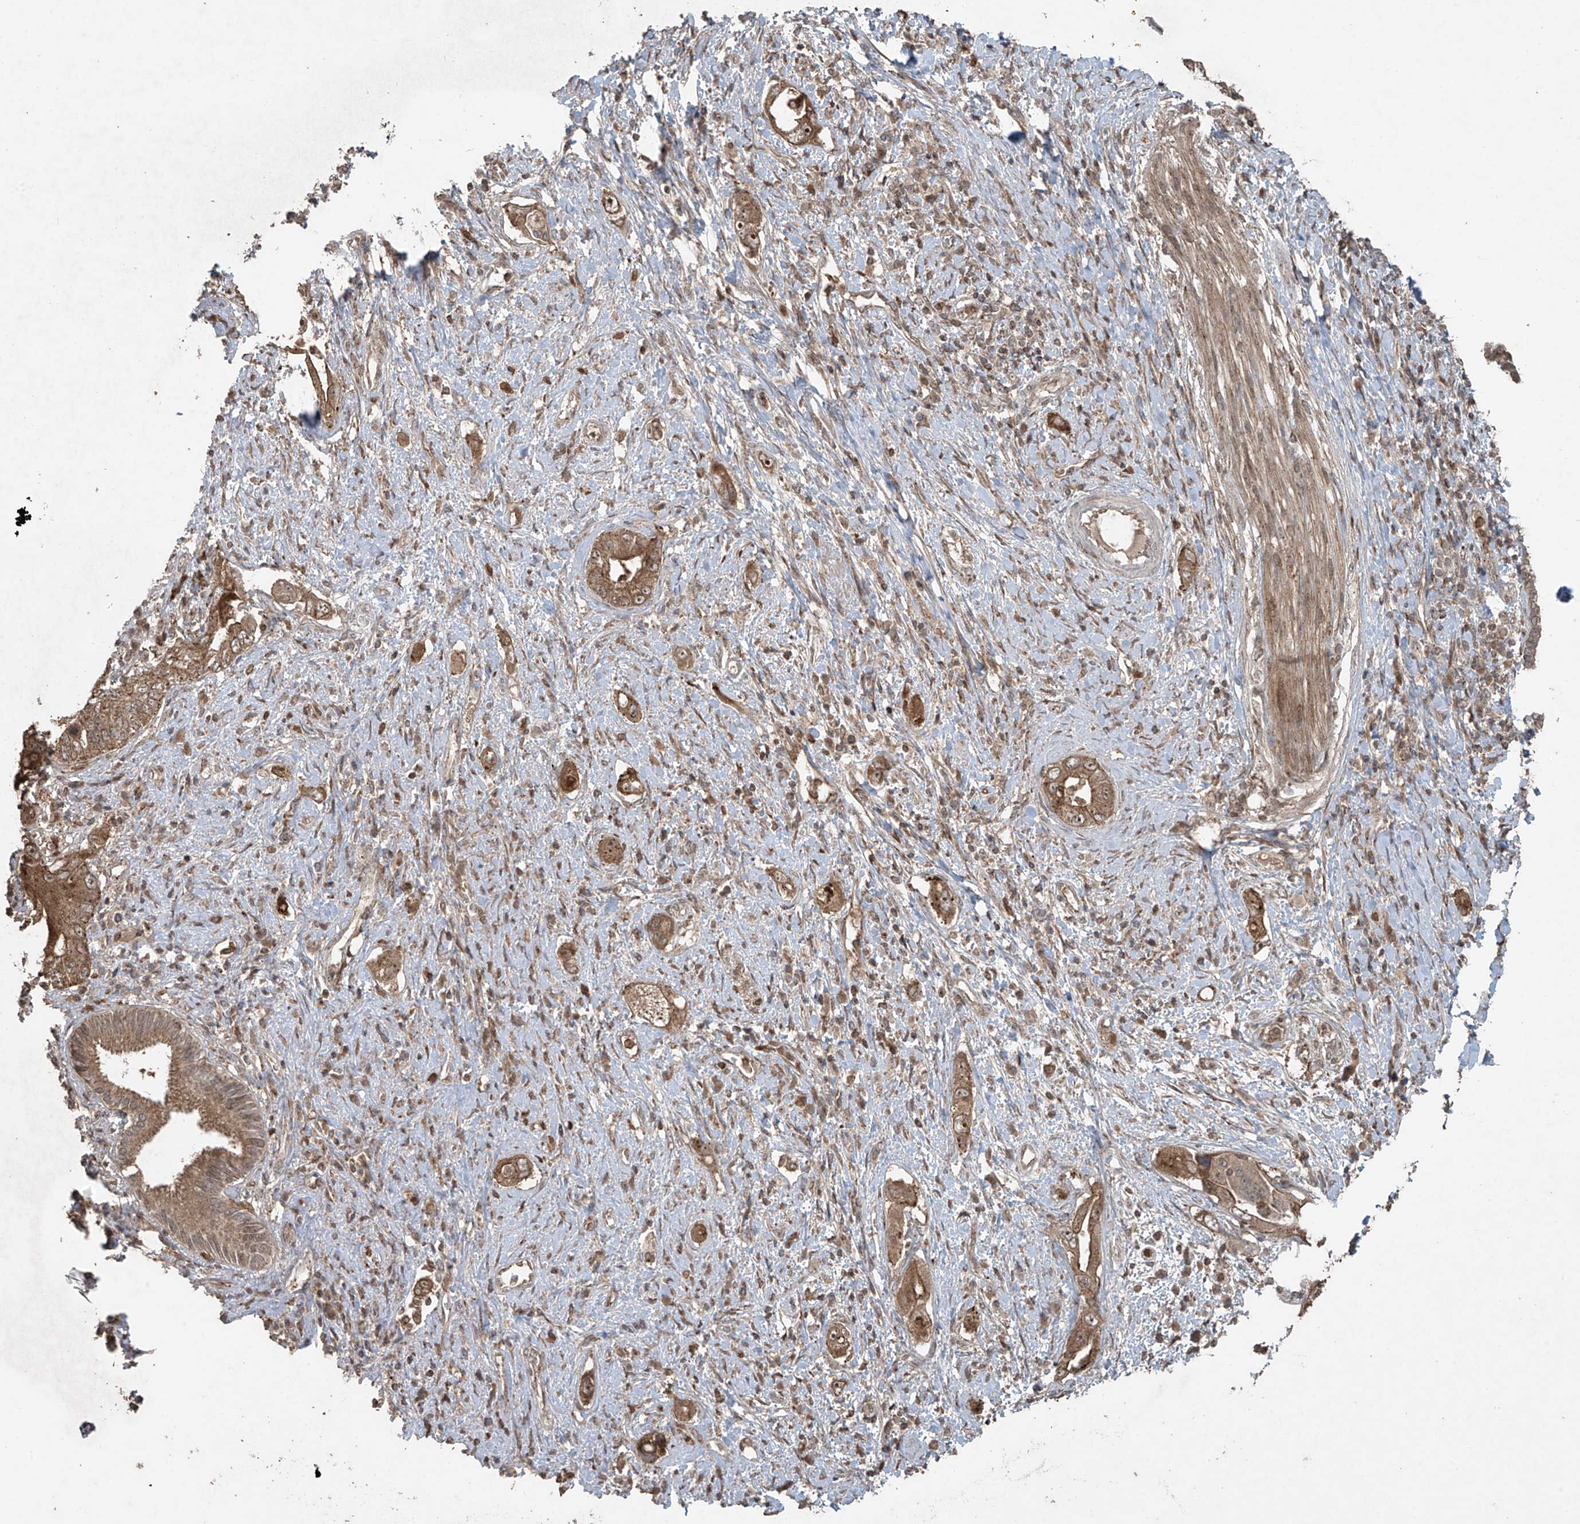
{"staining": {"intensity": "moderate", "quantity": ">75%", "location": "cytoplasmic/membranous"}, "tissue": "pancreatic cancer", "cell_type": "Tumor cells", "image_type": "cancer", "snomed": [{"axis": "morphology", "description": "Inflammation, NOS"}, {"axis": "morphology", "description": "Adenocarcinoma, NOS"}, {"axis": "topography", "description": "Pancreas"}], "caption": "Immunohistochemical staining of human pancreatic adenocarcinoma exhibits moderate cytoplasmic/membranous protein staining in approximately >75% of tumor cells.", "gene": "PGPEP1", "patient": {"sex": "female", "age": 56}}